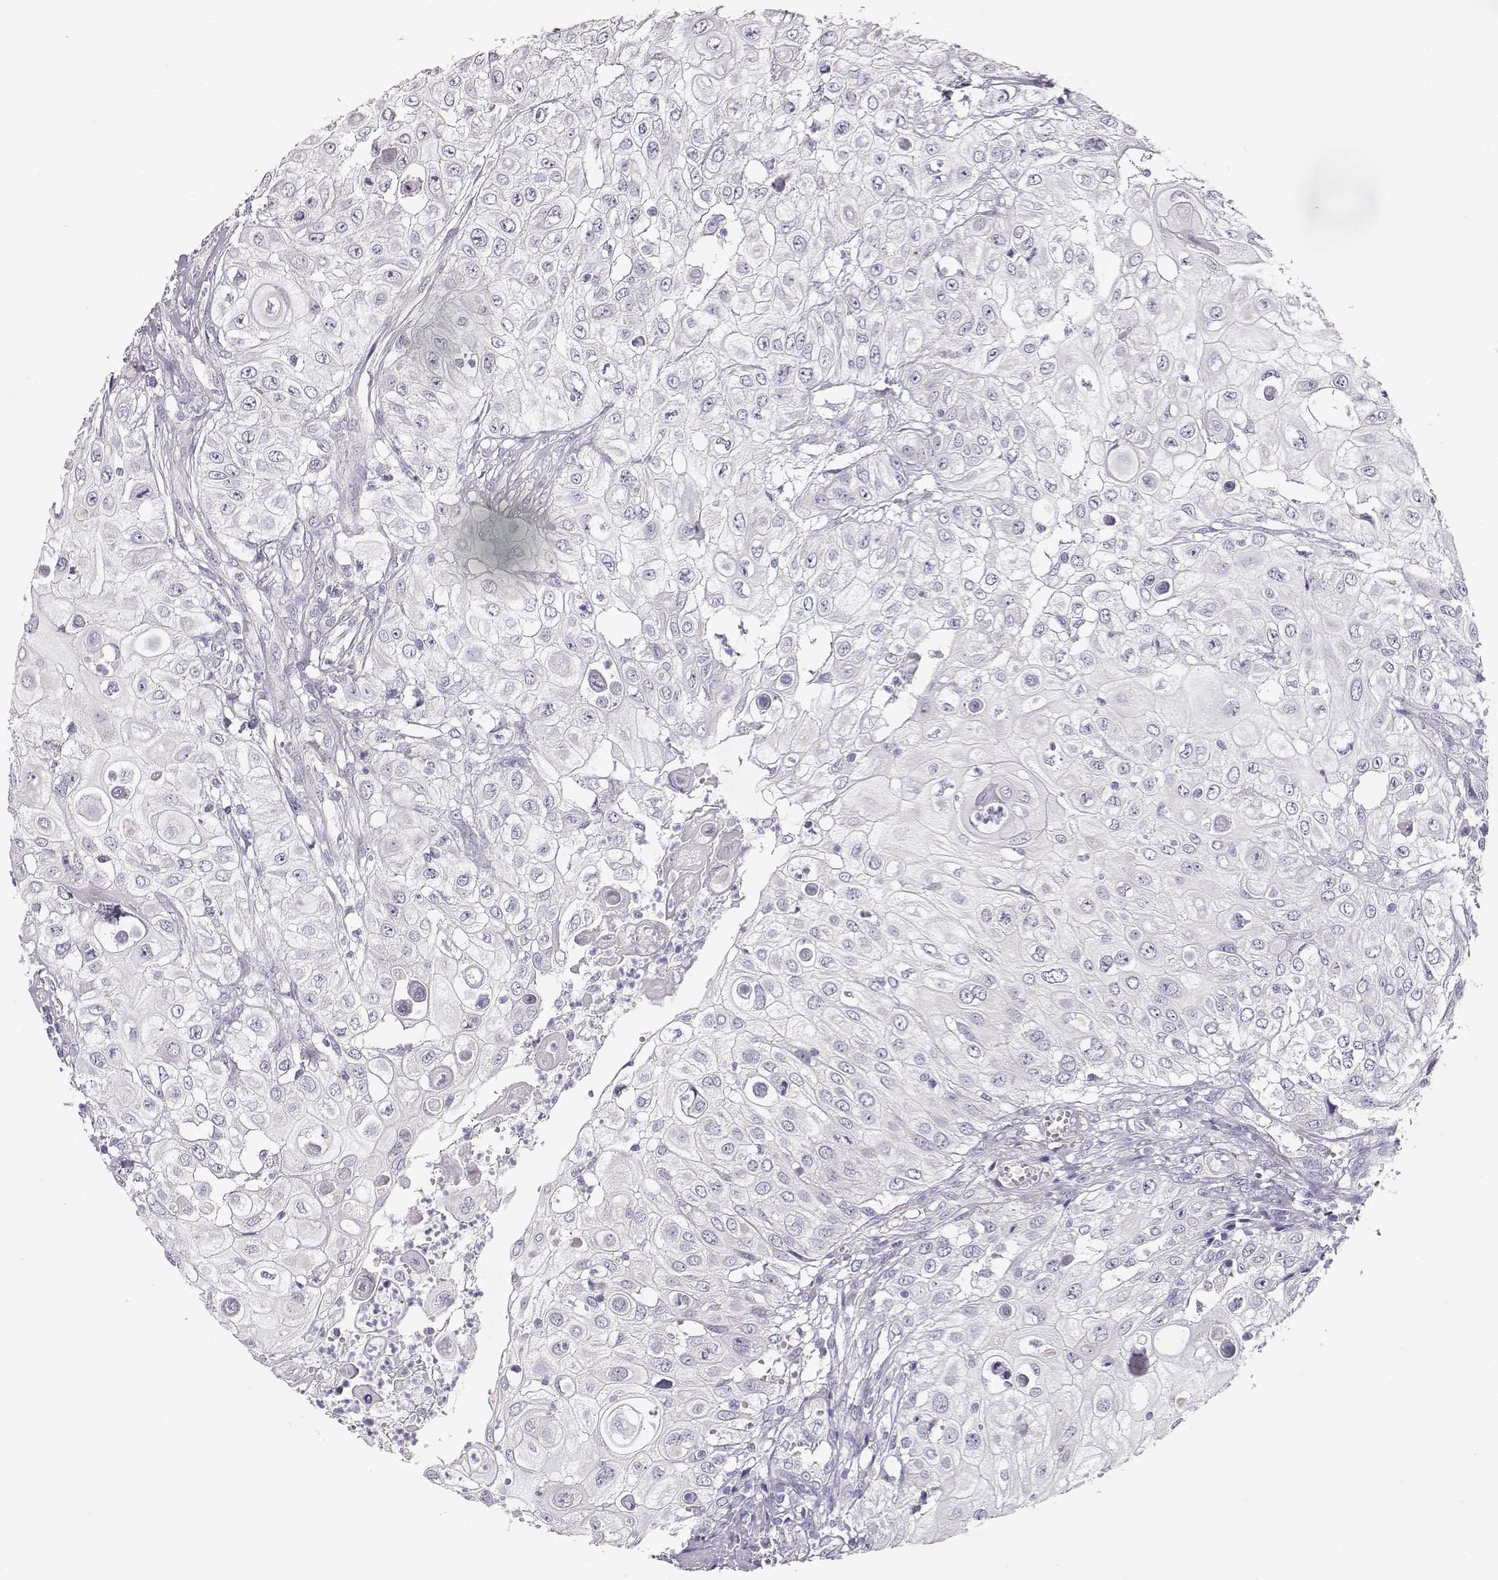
{"staining": {"intensity": "negative", "quantity": "none", "location": "none"}, "tissue": "urothelial cancer", "cell_type": "Tumor cells", "image_type": "cancer", "snomed": [{"axis": "morphology", "description": "Urothelial carcinoma, High grade"}, {"axis": "topography", "description": "Urinary bladder"}], "caption": "The histopathology image shows no significant staining in tumor cells of urothelial cancer.", "gene": "GLIPR1L2", "patient": {"sex": "female", "age": 79}}